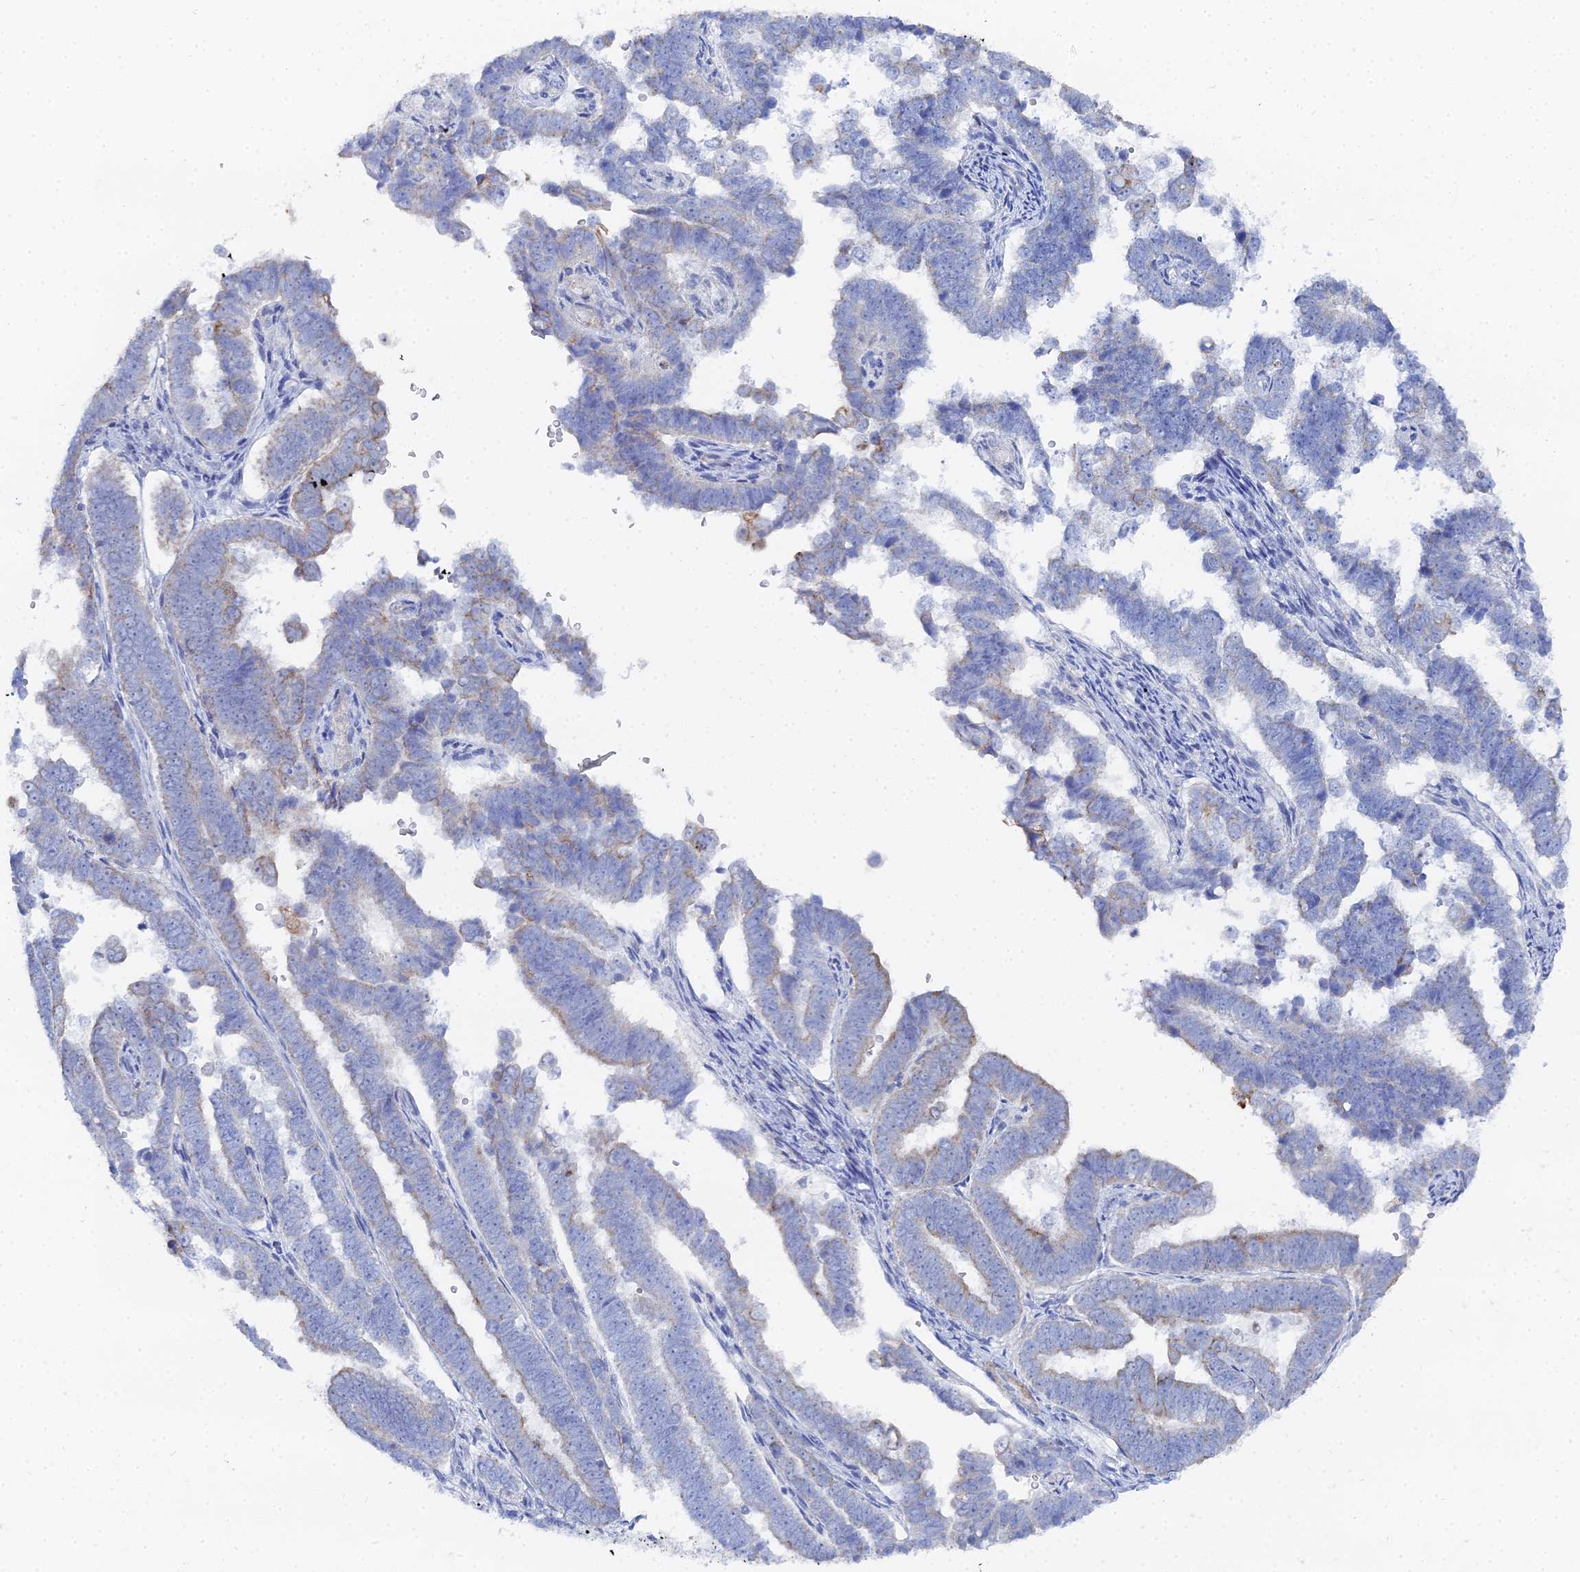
{"staining": {"intensity": "weak", "quantity": "<25%", "location": "cytoplasmic/membranous"}, "tissue": "endometrial cancer", "cell_type": "Tumor cells", "image_type": "cancer", "snomed": [{"axis": "morphology", "description": "Adenocarcinoma, NOS"}, {"axis": "topography", "description": "Endometrium"}], "caption": "DAB (3,3'-diaminobenzidine) immunohistochemical staining of endometrial adenocarcinoma shows no significant expression in tumor cells.", "gene": "DHX34", "patient": {"sex": "female", "age": 75}}